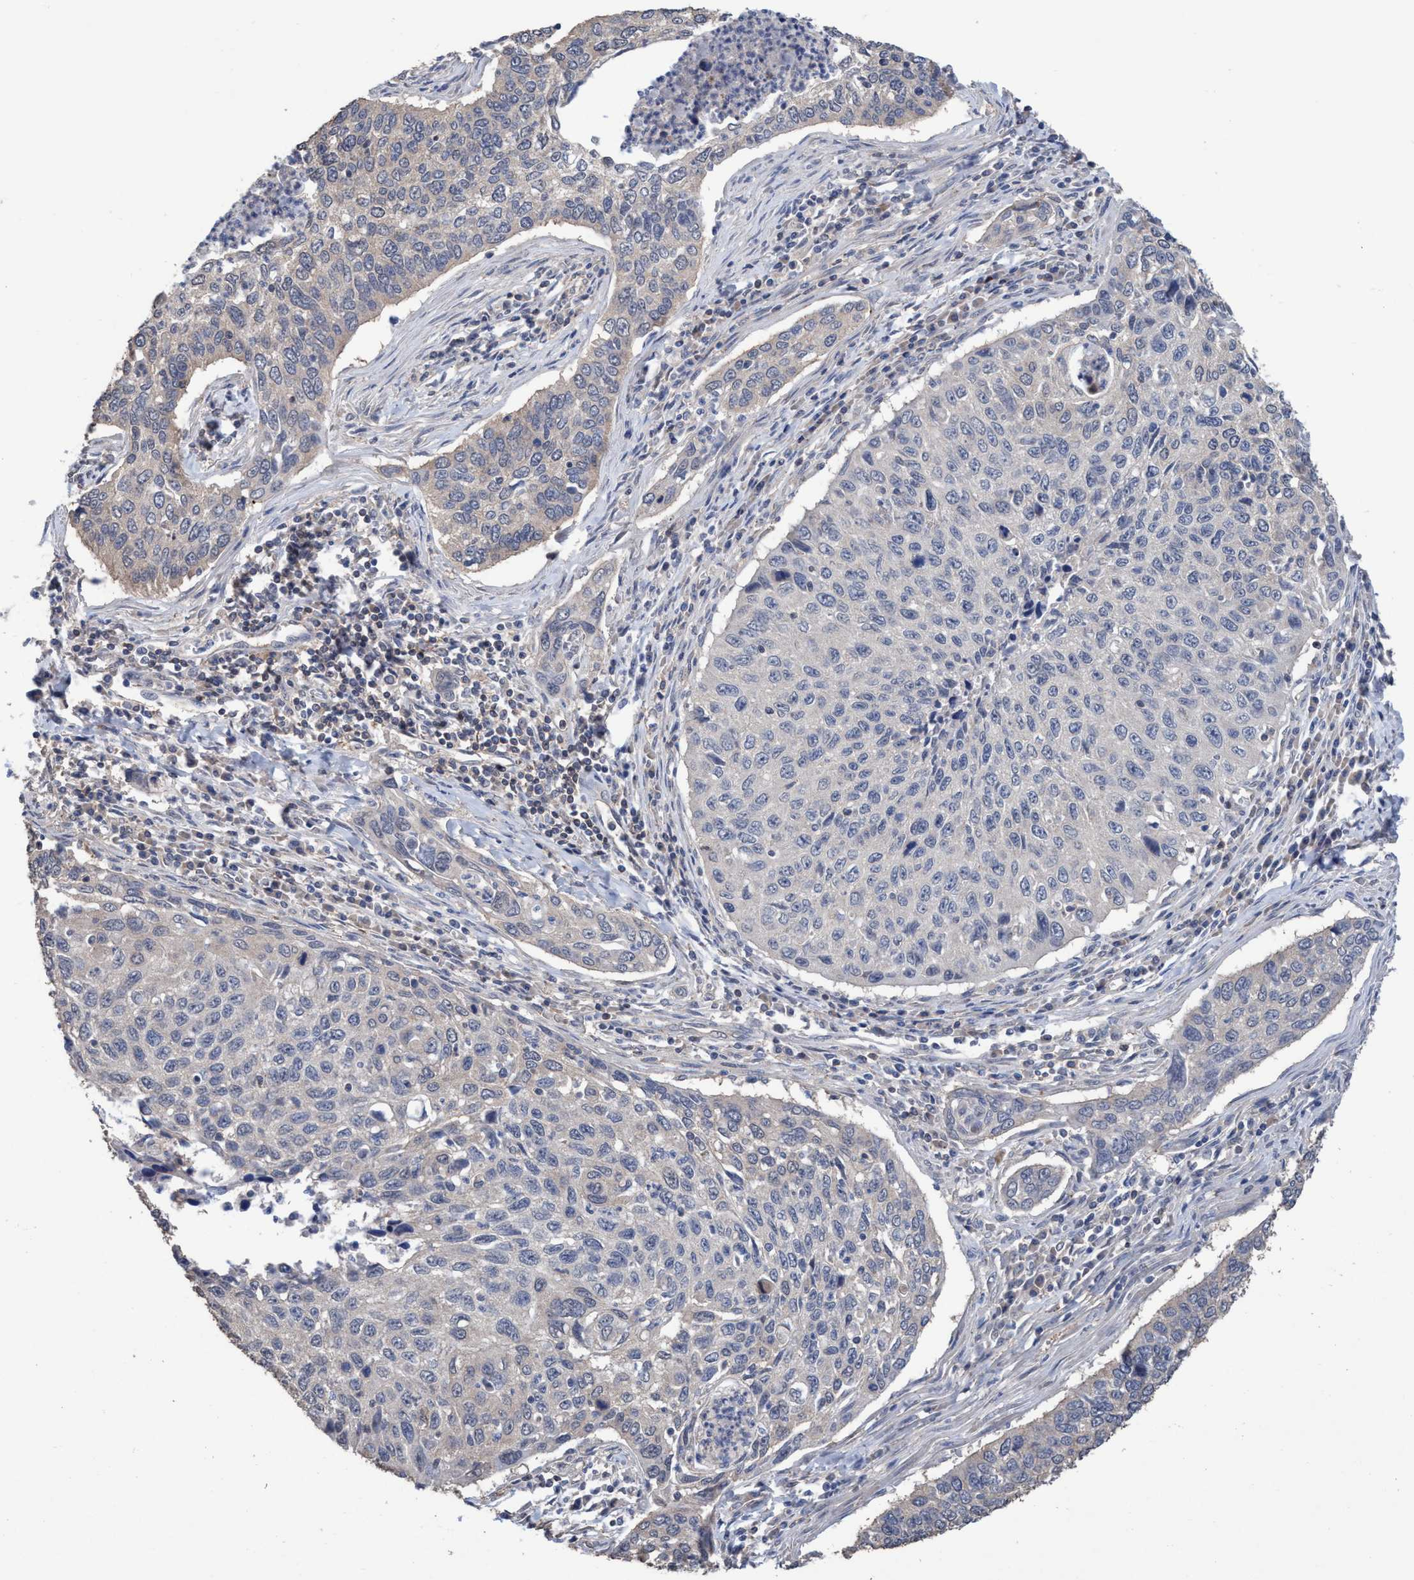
{"staining": {"intensity": "negative", "quantity": "none", "location": "none"}, "tissue": "cervical cancer", "cell_type": "Tumor cells", "image_type": "cancer", "snomed": [{"axis": "morphology", "description": "Squamous cell carcinoma, NOS"}, {"axis": "topography", "description": "Cervix"}], "caption": "Squamous cell carcinoma (cervical) was stained to show a protein in brown. There is no significant expression in tumor cells. (DAB (3,3'-diaminobenzidine) immunohistochemistry (IHC) with hematoxylin counter stain).", "gene": "GLOD4", "patient": {"sex": "female", "age": 53}}